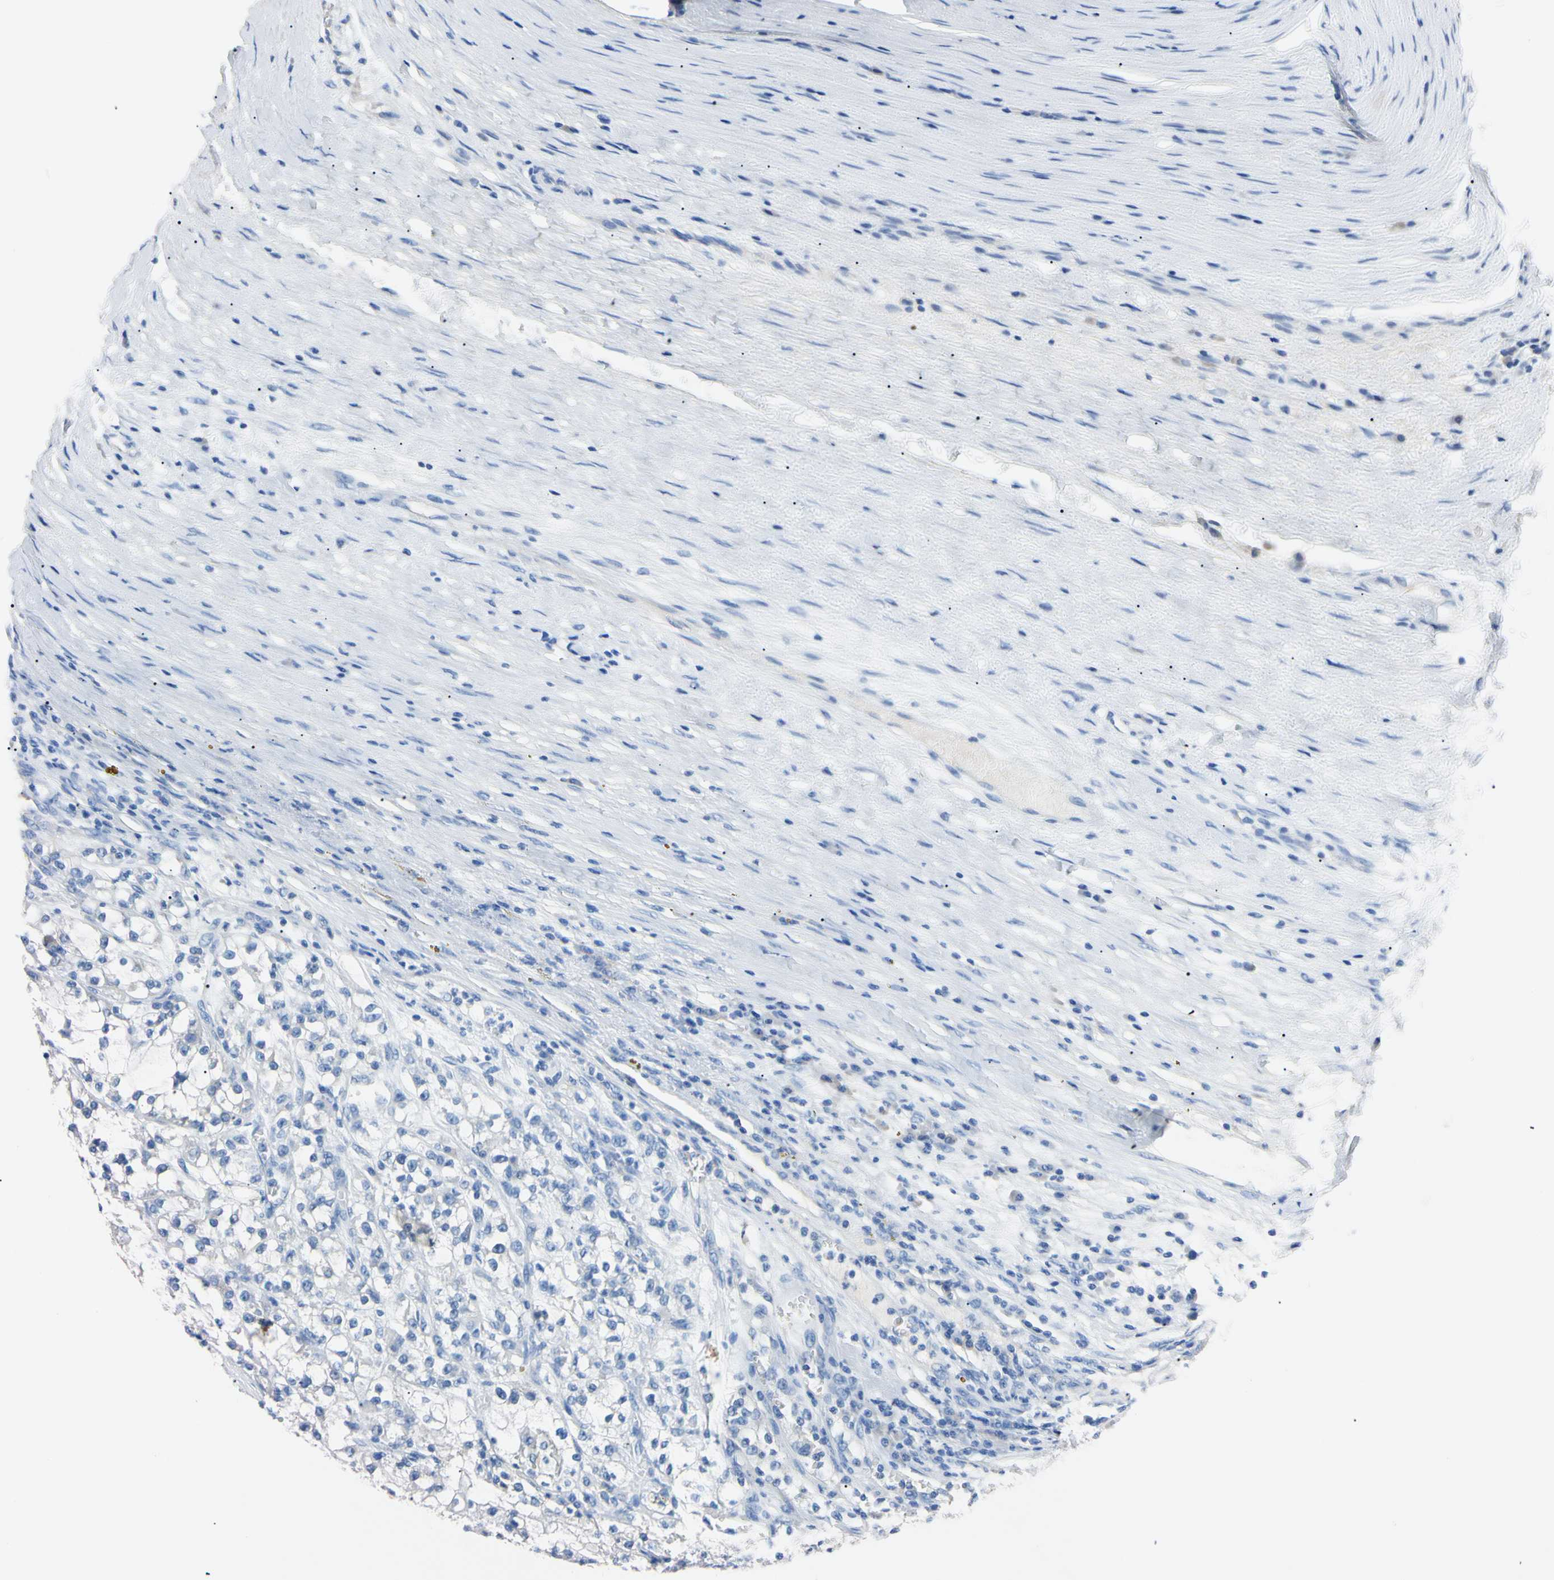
{"staining": {"intensity": "negative", "quantity": "none", "location": "none"}, "tissue": "renal cancer", "cell_type": "Tumor cells", "image_type": "cancer", "snomed": [{"axis": "morphology", "description": "Adenocarcinoma, NOS"}, {"axis": "topography", "description": "Kidney"}], "caption": "Immunohistochemistry image of neoplastic tissue: human renal cancer (adenocarcinoma) stained with DAB (3,3'-diaminobenzidine) exhibits no significant protein staining in tumor cells.", "gene": "PNKD", "patient": {"sex": "female", "age": 52}}